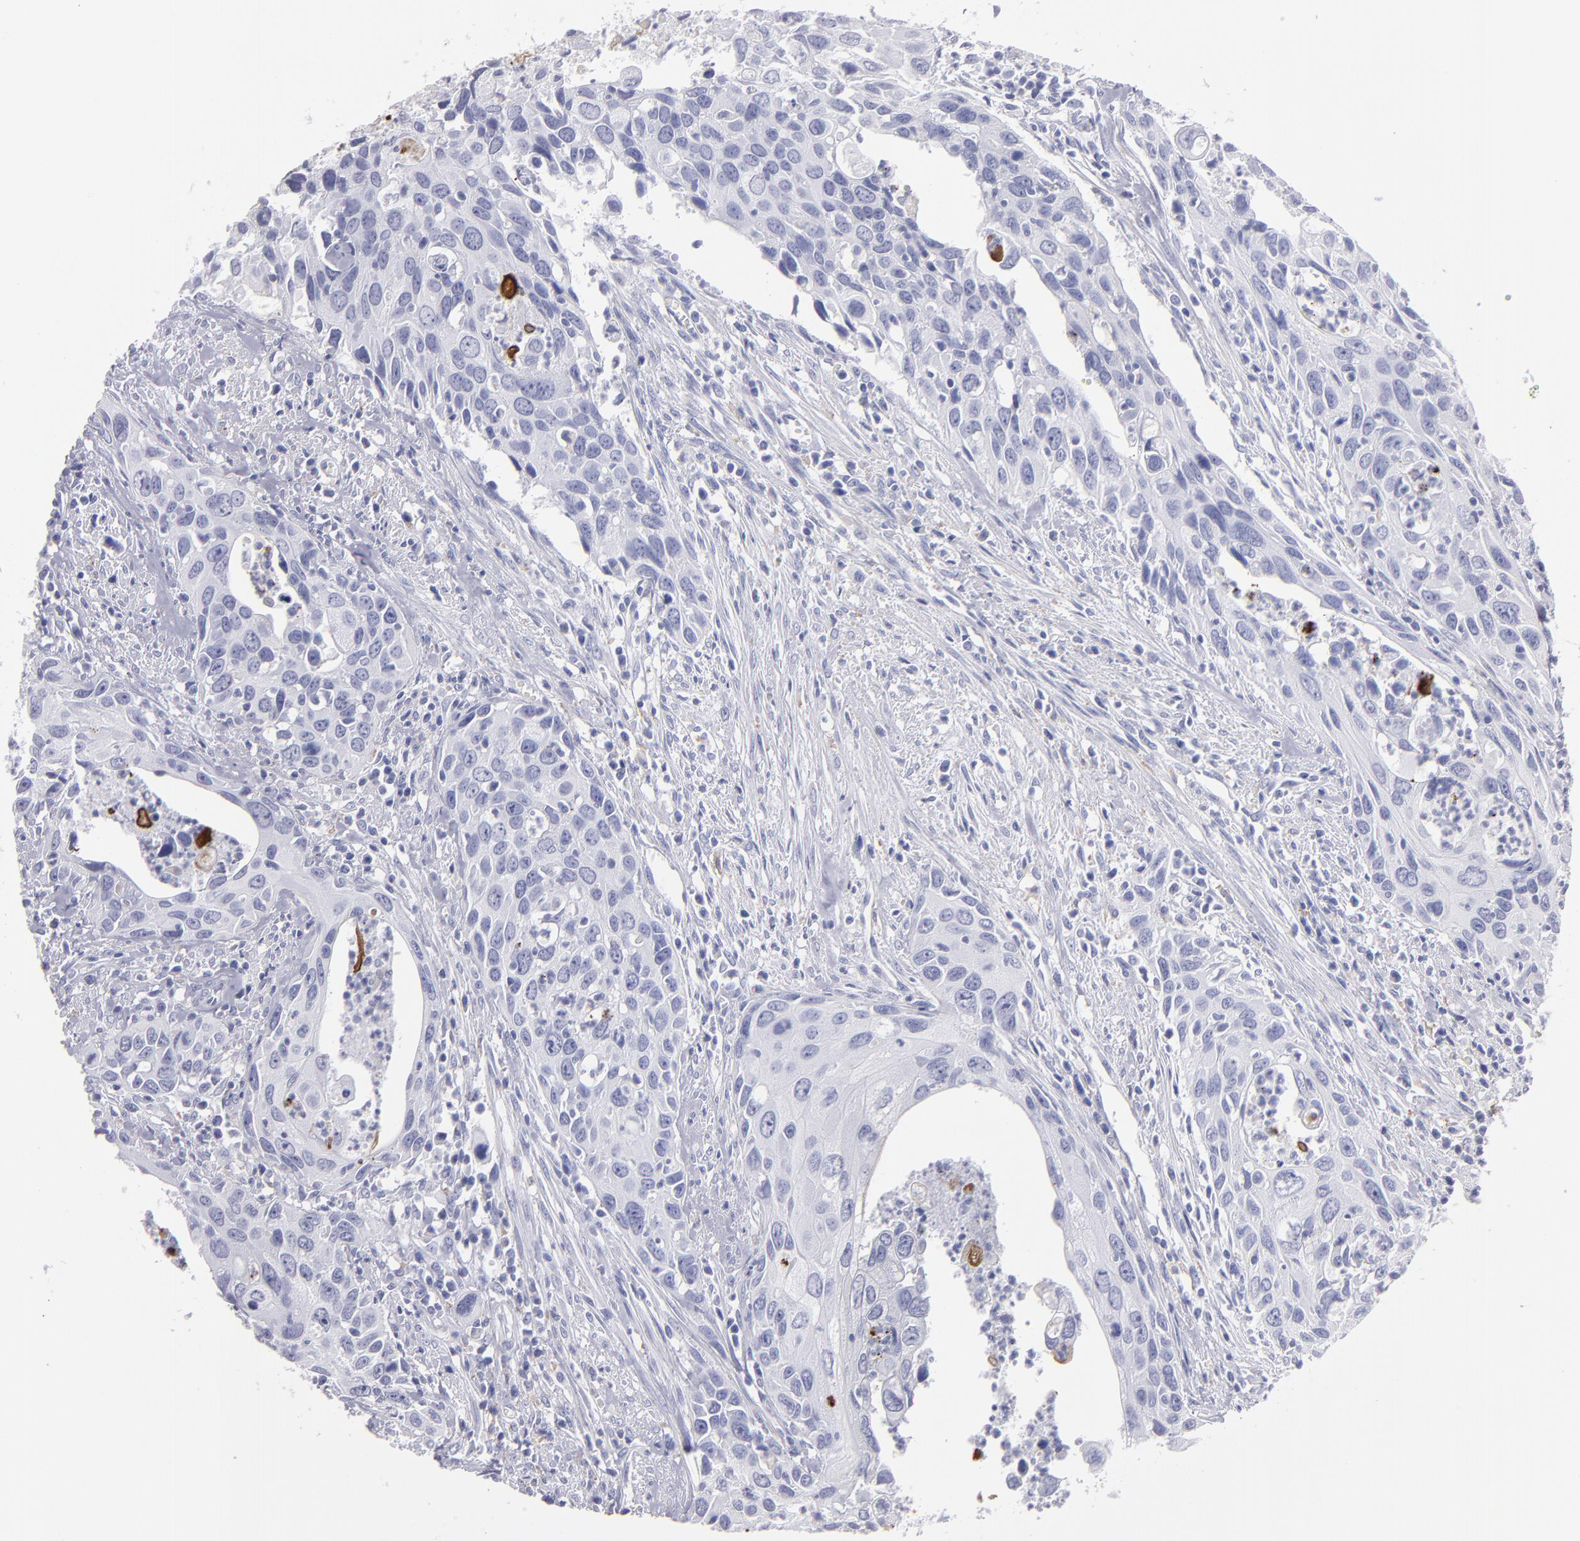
{"staining": {"intensity": "negative", "quantity": "none", "location": "none"}, "tissue": "urothelial cancer", "cell_type": "Tumor cells", "image_type": "cancer", "snomed": [{"axis": "morphology", "description": "Urothelial carcinoma, High grade"}, {"axis": "topography", "description": "Urinary bladder"}], "caption": "An IHC histopathology image of urothelial cancer is shown. There is no staining in tumor cells of urothelial cancer.", "gene": "MB", "patient": {"sex": "male", "age": 71}}